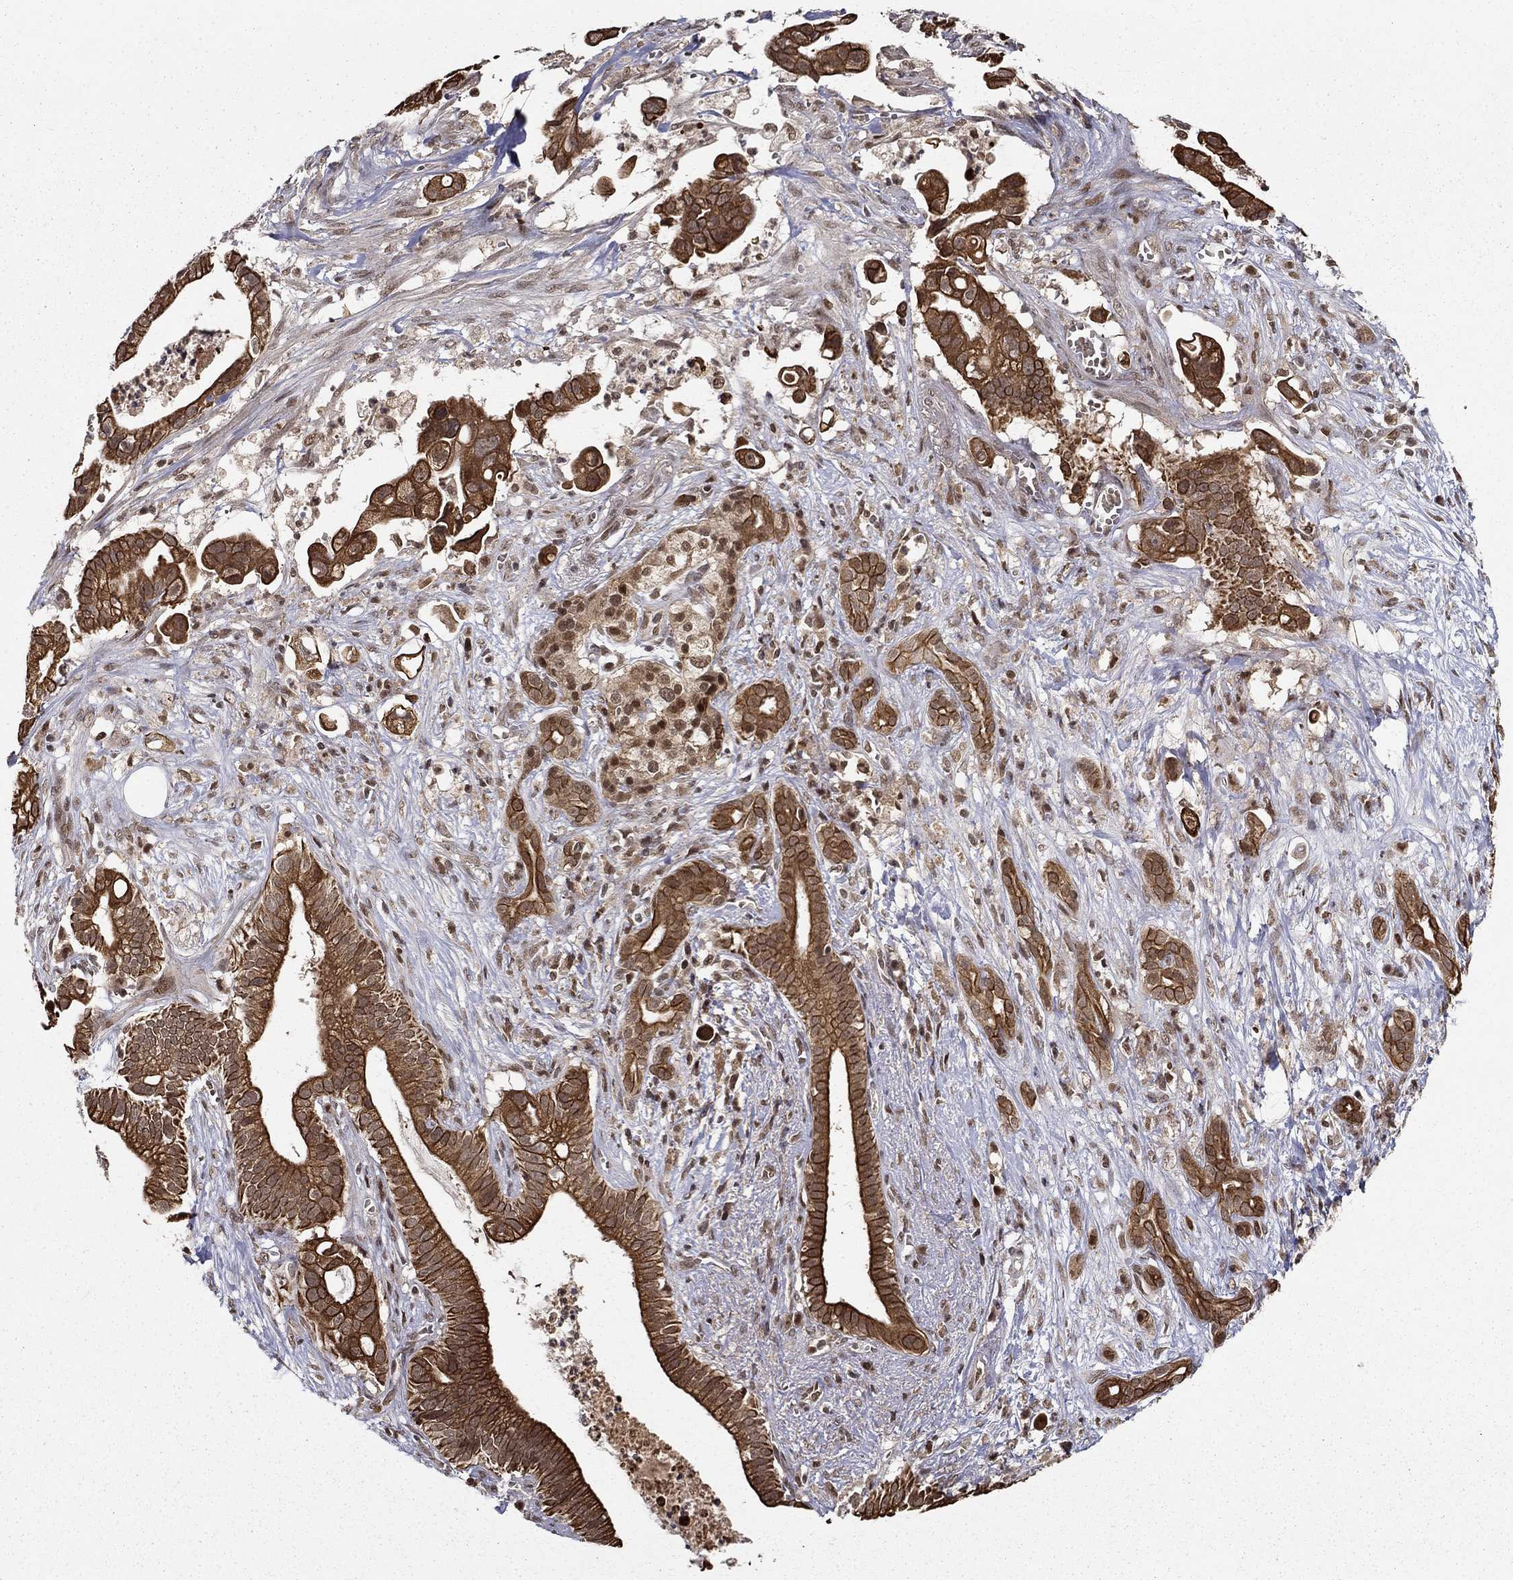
{"staining": {"intensity": "strong", "quantity": ">75%", "location": "cytoplasmic/membranous"}, "tissue": "pancreatic cancer", "cell_type": "Tumor cells", "image_type": "cancer", "snomed": [{"axis": "morphology", "description": "Adenocarcinoma, NOS"}, {"axis": "topography", "description": "Pancreas"}], "caption": "The immunohistochemical stain shows strong cytoplasmic/membranous staining in tumor cells of adenocarcinoma (pancreatic) tissue.", "gene": "CDCA7L", "patient": {"sex": "male", "age": 61}}